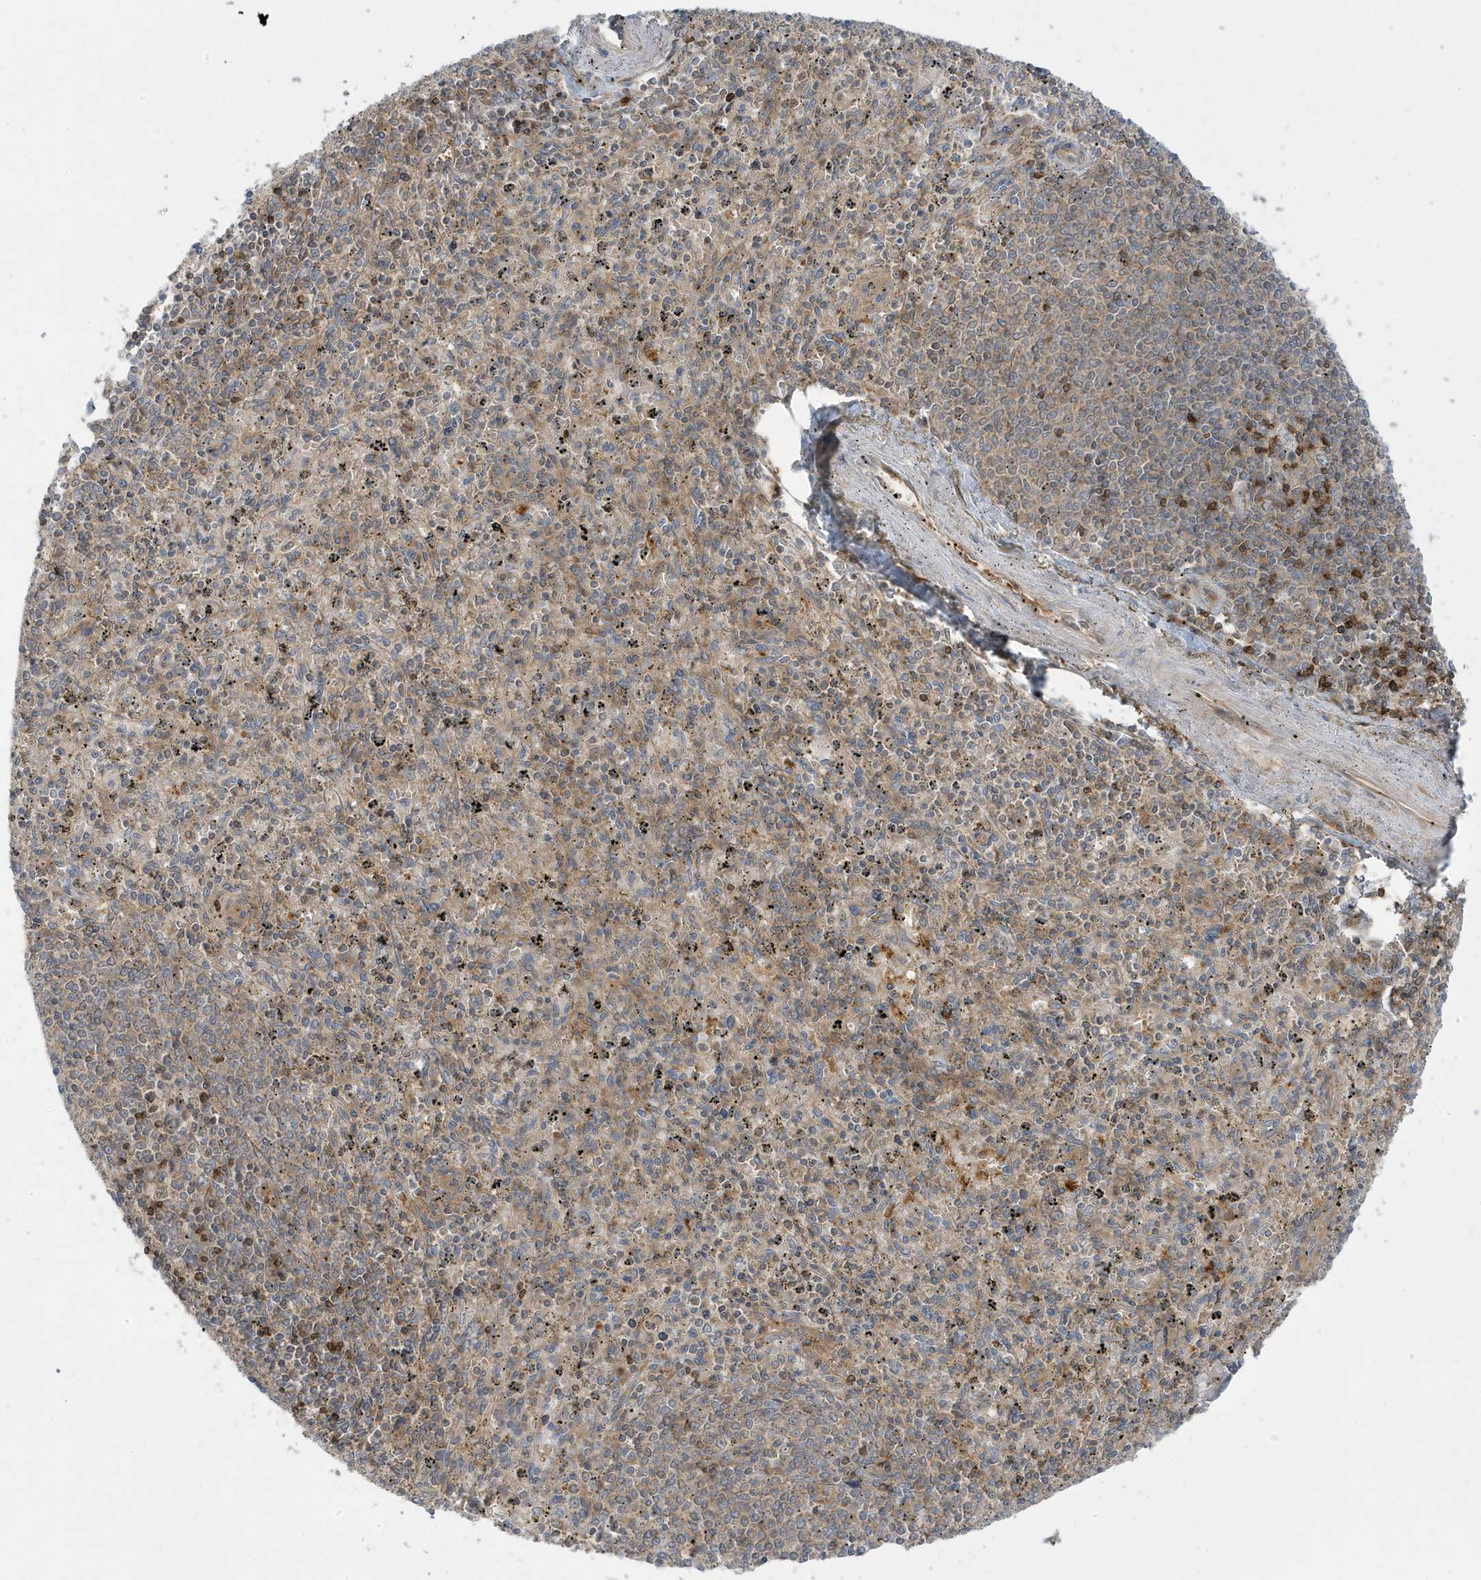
{"staining": {"intensity": "weak", "quantity": "<25%", "location": "cytoplasmic/membranous"}, "tissue": "spleen", "cell_type": "Cells in red pulp", "image_type": "normal", "snomed": [{"axis": "morphology", "description": "Normal tissue, NOS"}, {"axis": "topography", "description": "Spleen"}], "caption": "Spleen stained for a protein using IHC shows no expression cells in red pulp.", "gene": "STAM", "patient": {"sex": "male", "age": 72}}